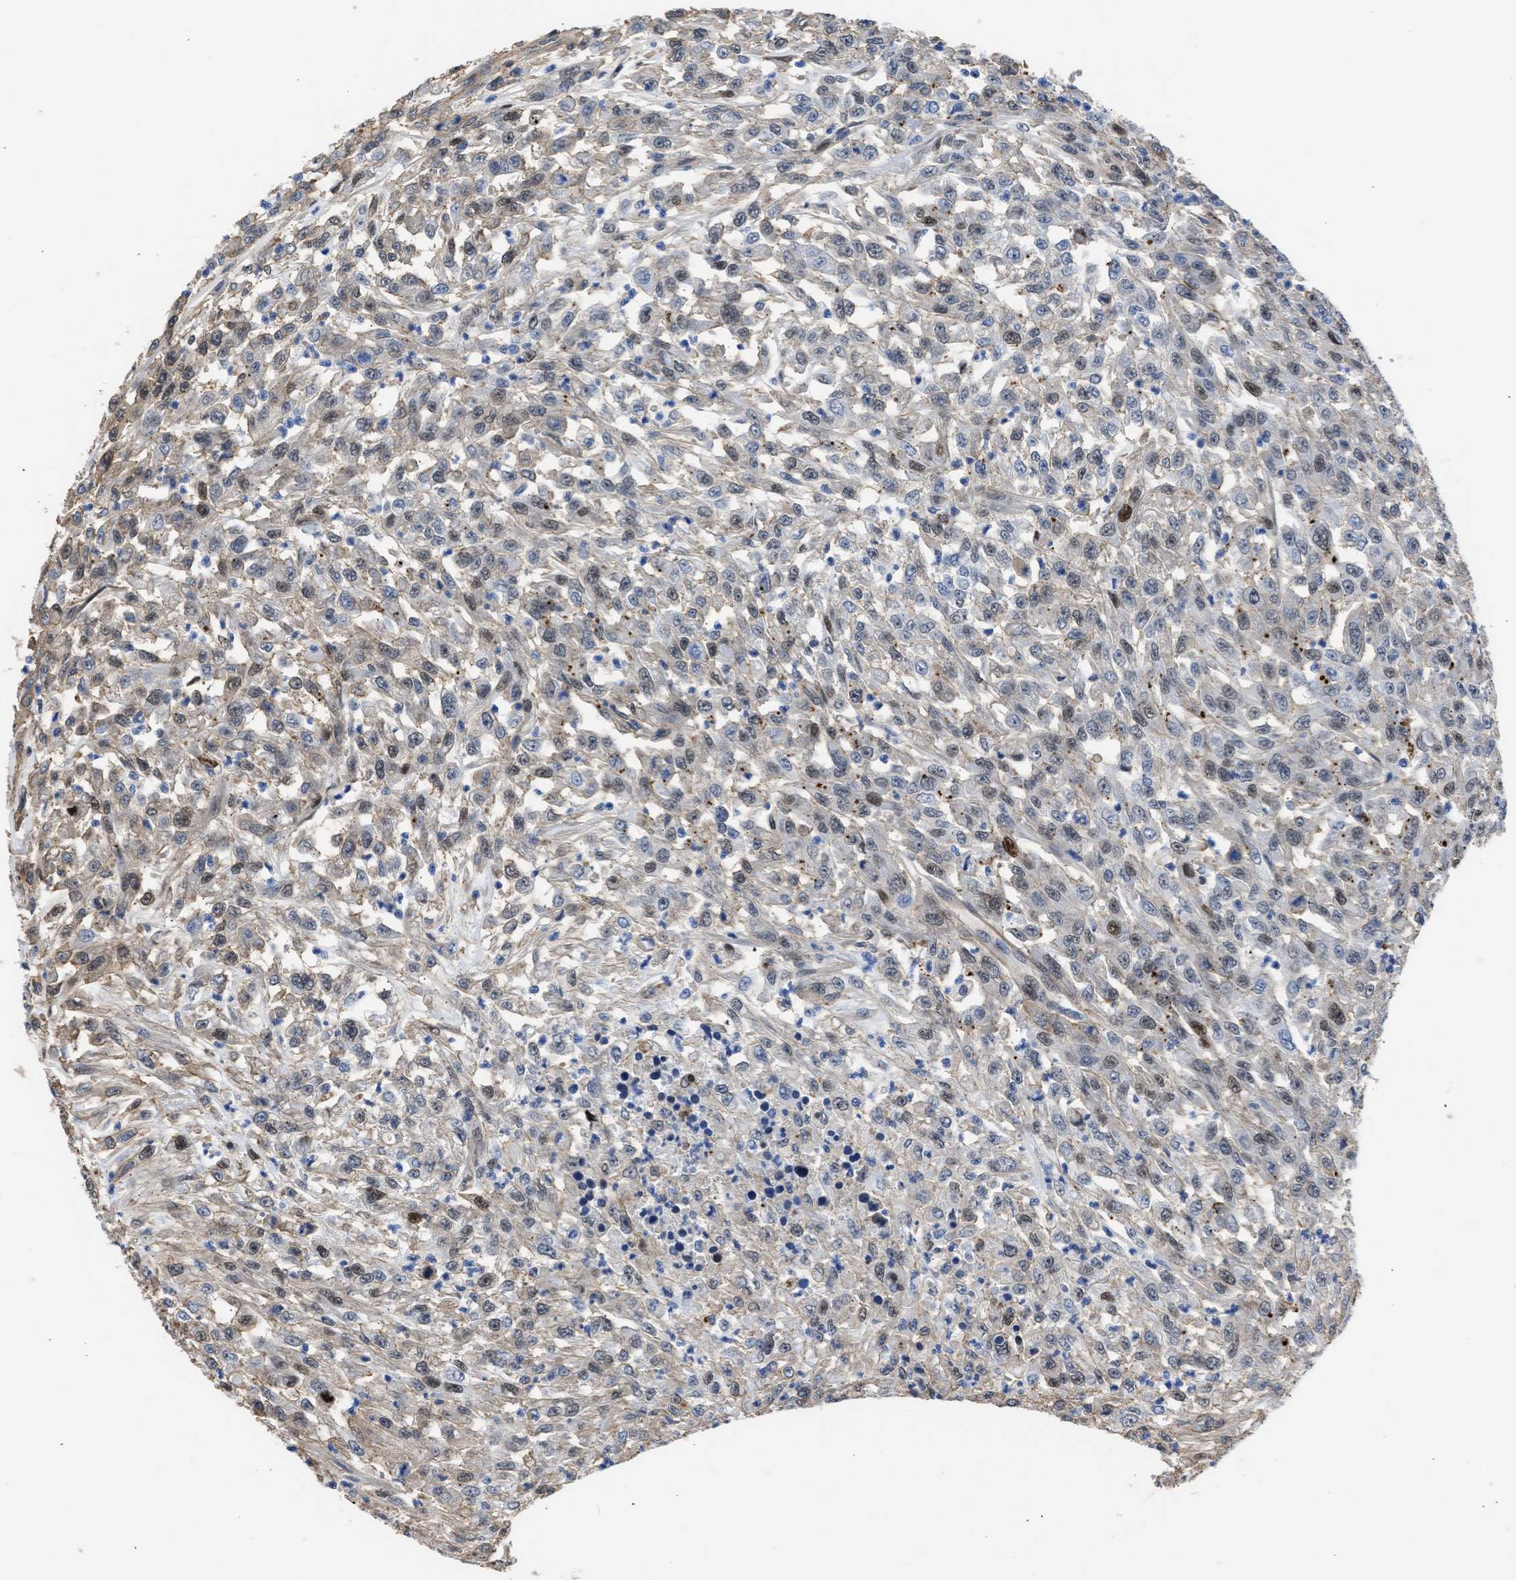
{"staining": {"intensity": "weak", "quantity": "25%-75%", "location": "cytoplasmic/membranous,nuclear"}, "tissue": "urothelial cancer", "cell_type": "Tumor cells", "image_type": "cancer", "snomed": [{"axis": "morphology", "description": "Urothelial carcinoma, High grade"}, {"axis": "topography", "description": "Urinary bladder"}], "caption": "About 25%-75% of tumor cells in urothelial carcinoma (high-grade) demonstrate weak cytoplasmic/membranous and nuclear protein staining as visualized by brown immunohistochemical staining.", "gene": "MAS1L", "patient": {"sex": "male", "age": 46}}